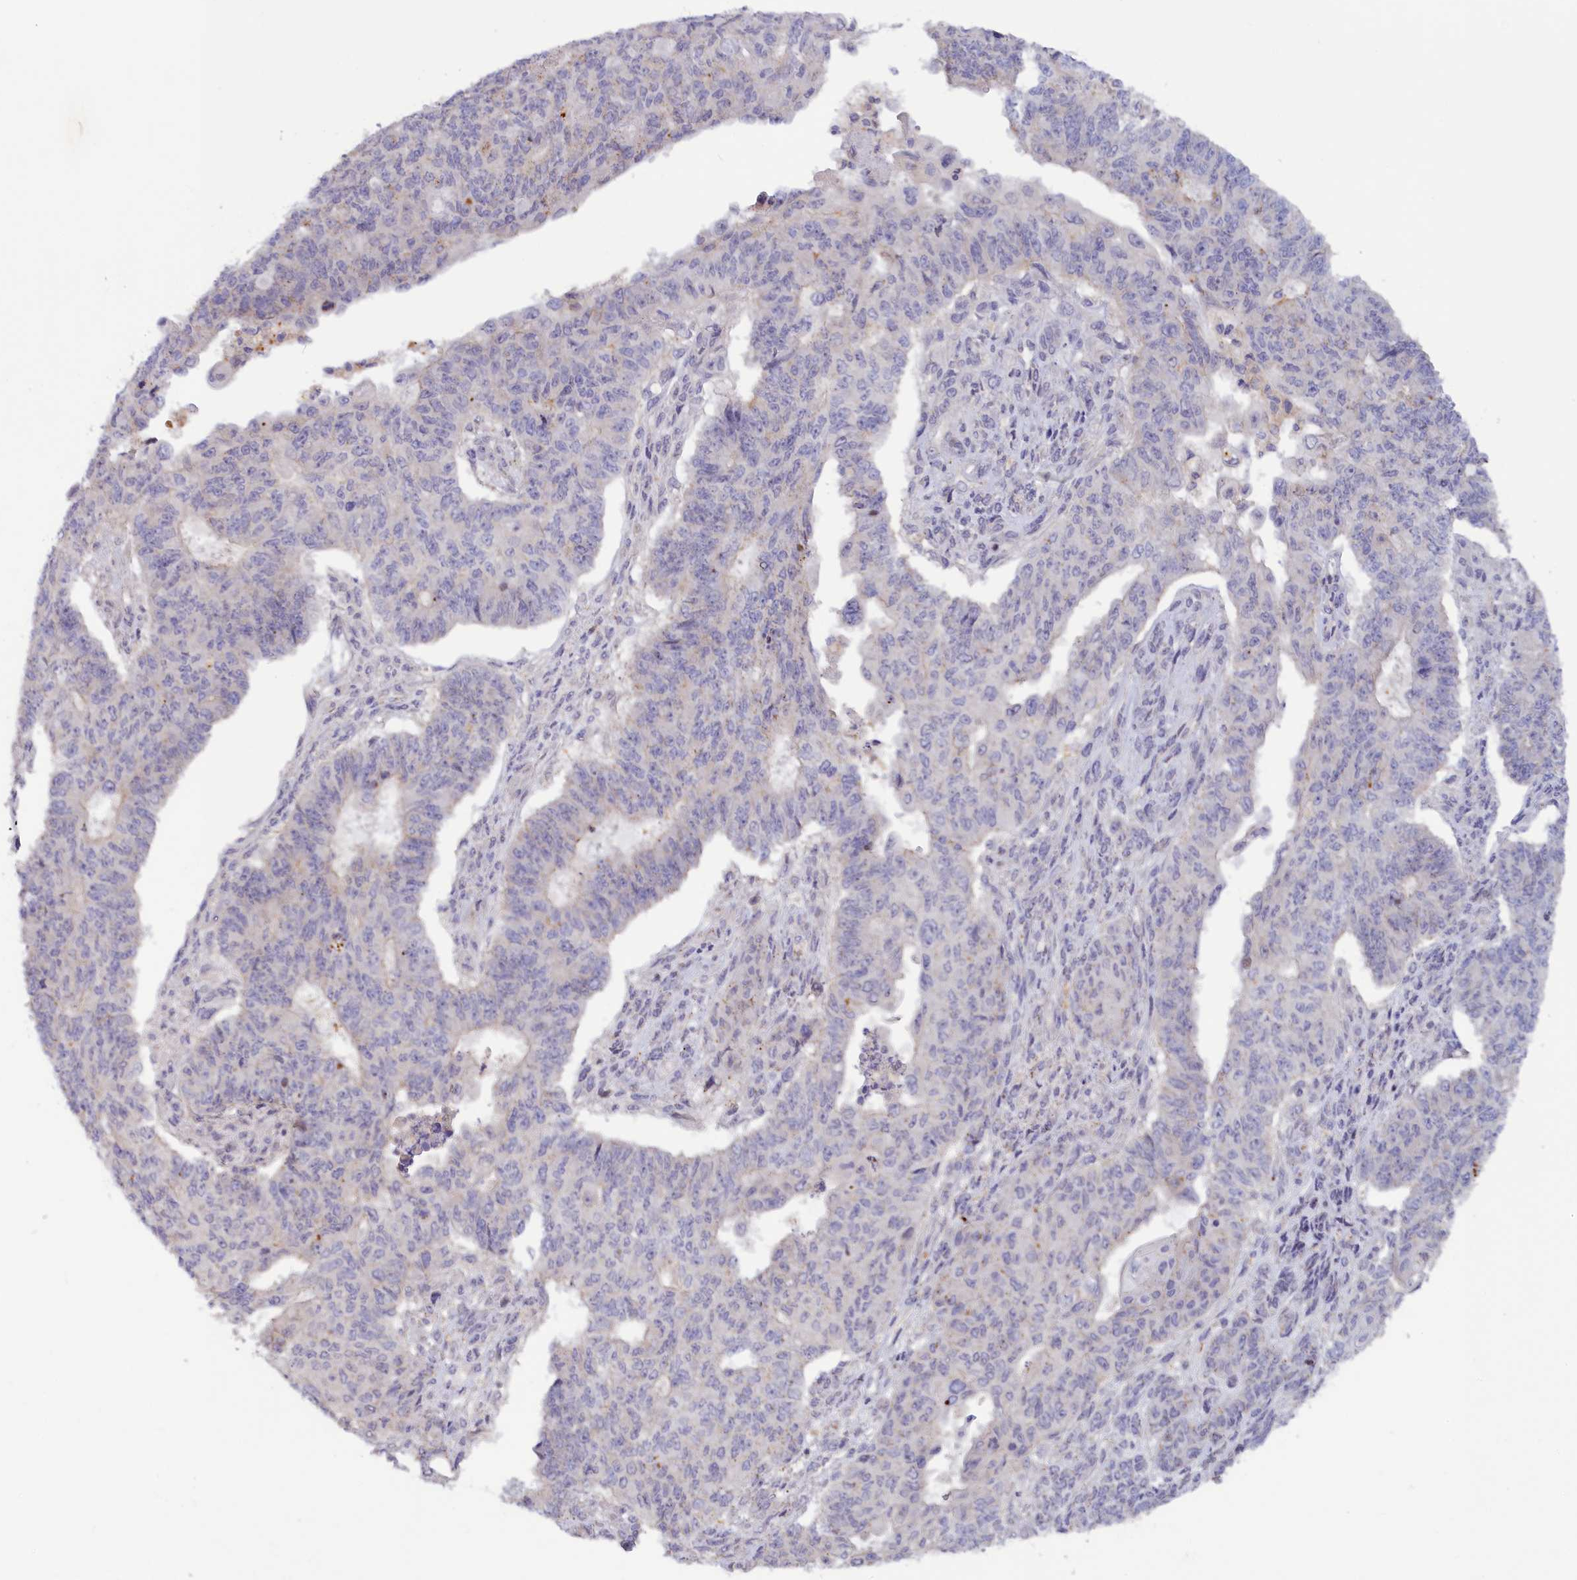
{"staining": {"intensity": "negative", "quantity": "none", "location": "none"}, "tissue": "endometrial cancer", "cell_type": "Tumor cells", "image_type": "cancer", "snomed": [{"axis": "morphology", "description": "Adenocarcinoma, NOS"}, {"axis": "topography", "description": "Endometrium"}], "caption": "The immunohistochemistry histopathology image has no significant staining in tumor cells of adenocarcinoma (endometrial) tissue.", "gene": "HYKK", "patient": {"sex": "female", "age": 32}}